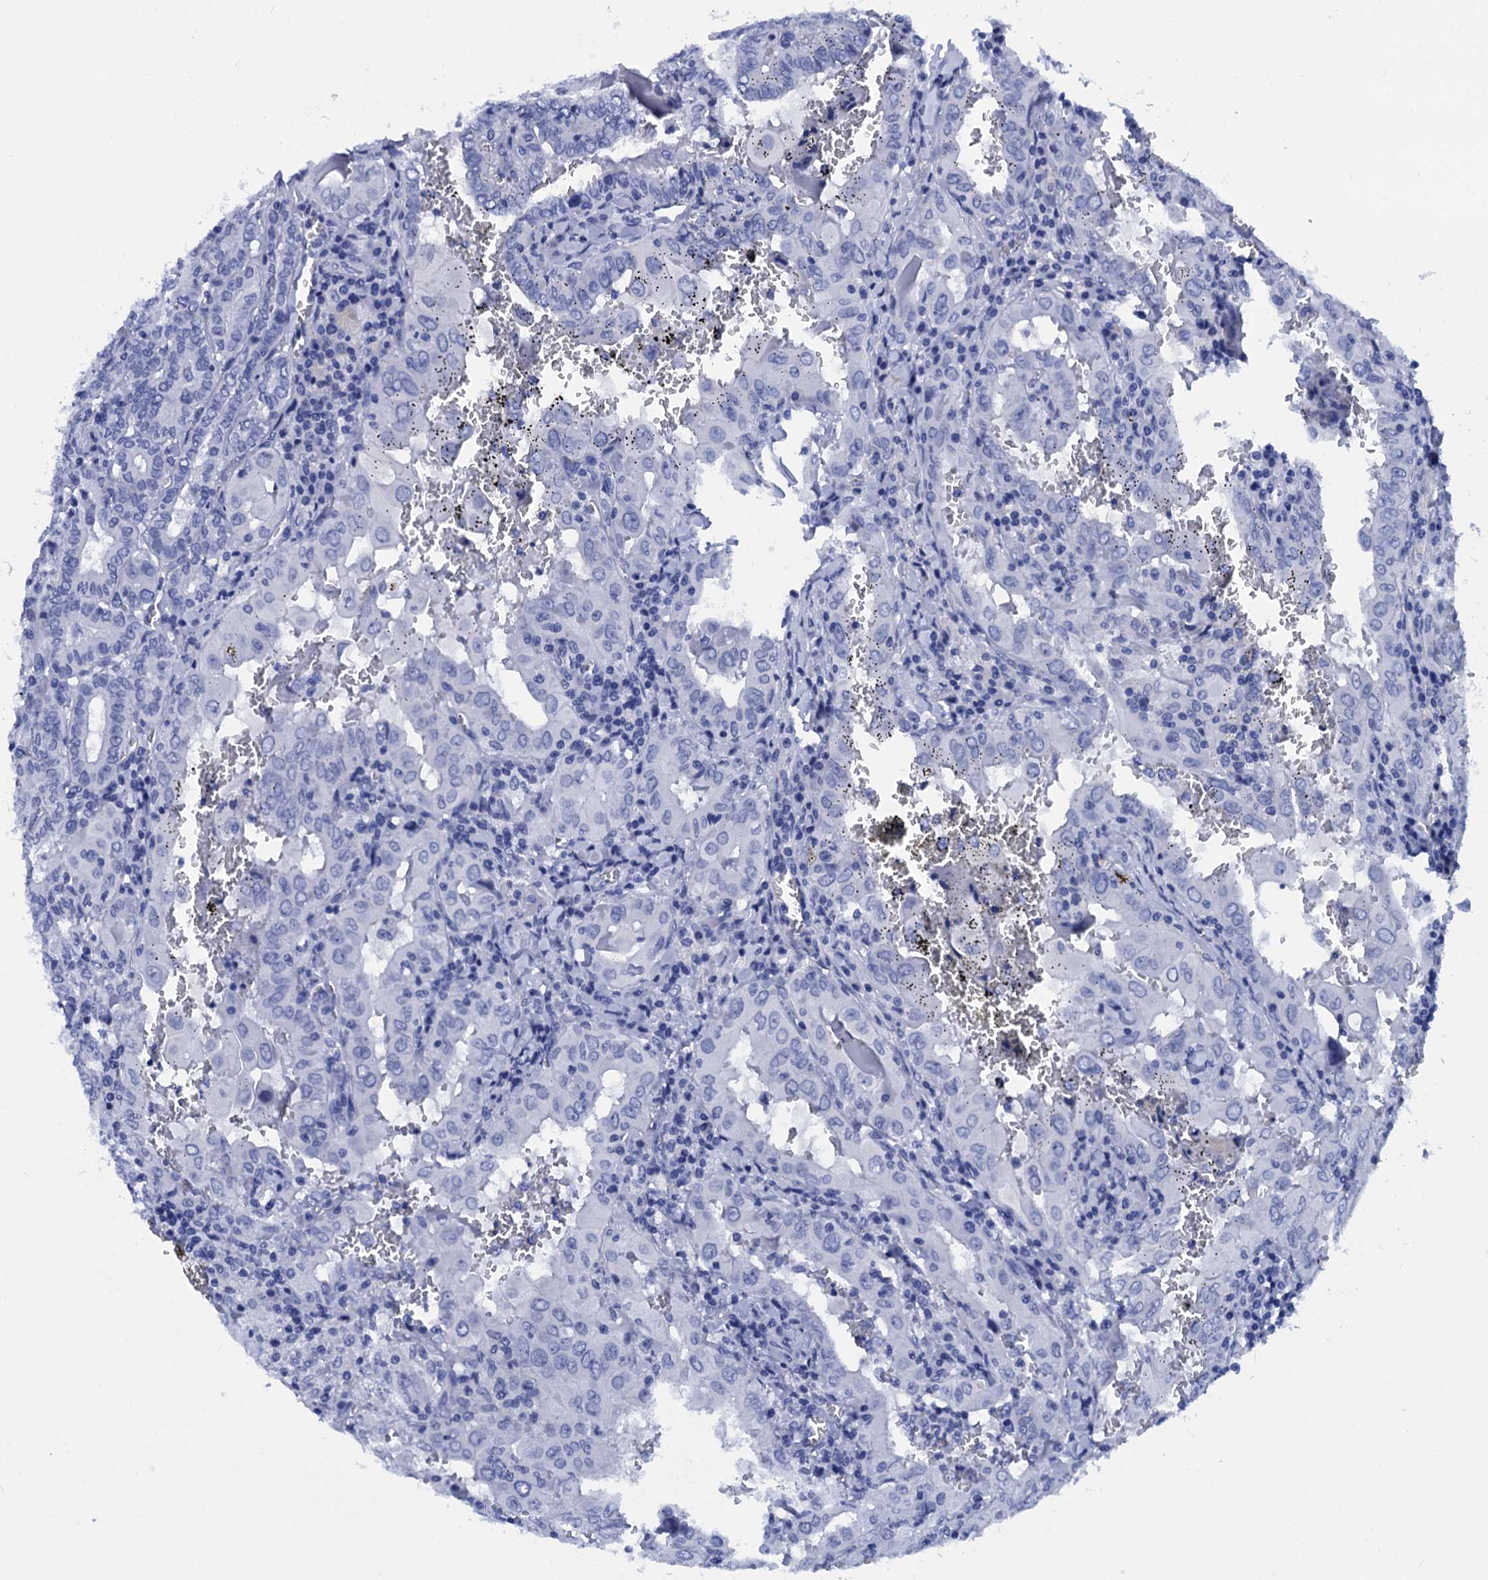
{"staining": {"intensity": "negative", "quantity": "none", "location": "none"}, "tissue": "thyroid cancer", "cell_type": "Tumor cells", "image_type": "cancer", "snomed": [{"axis": "morphology", "description": "Papillary adenocarcinoma, NOS"}, {"axis": "topography", "description": "Thyroid gland"}], "caption": "This is an IHC photomicrograph of thyroid papillary adenocarcinoma. There is no positivity in tumor cells.", "gene": "MYBPC3", "patient": {"sex": "female", "age": 72}}